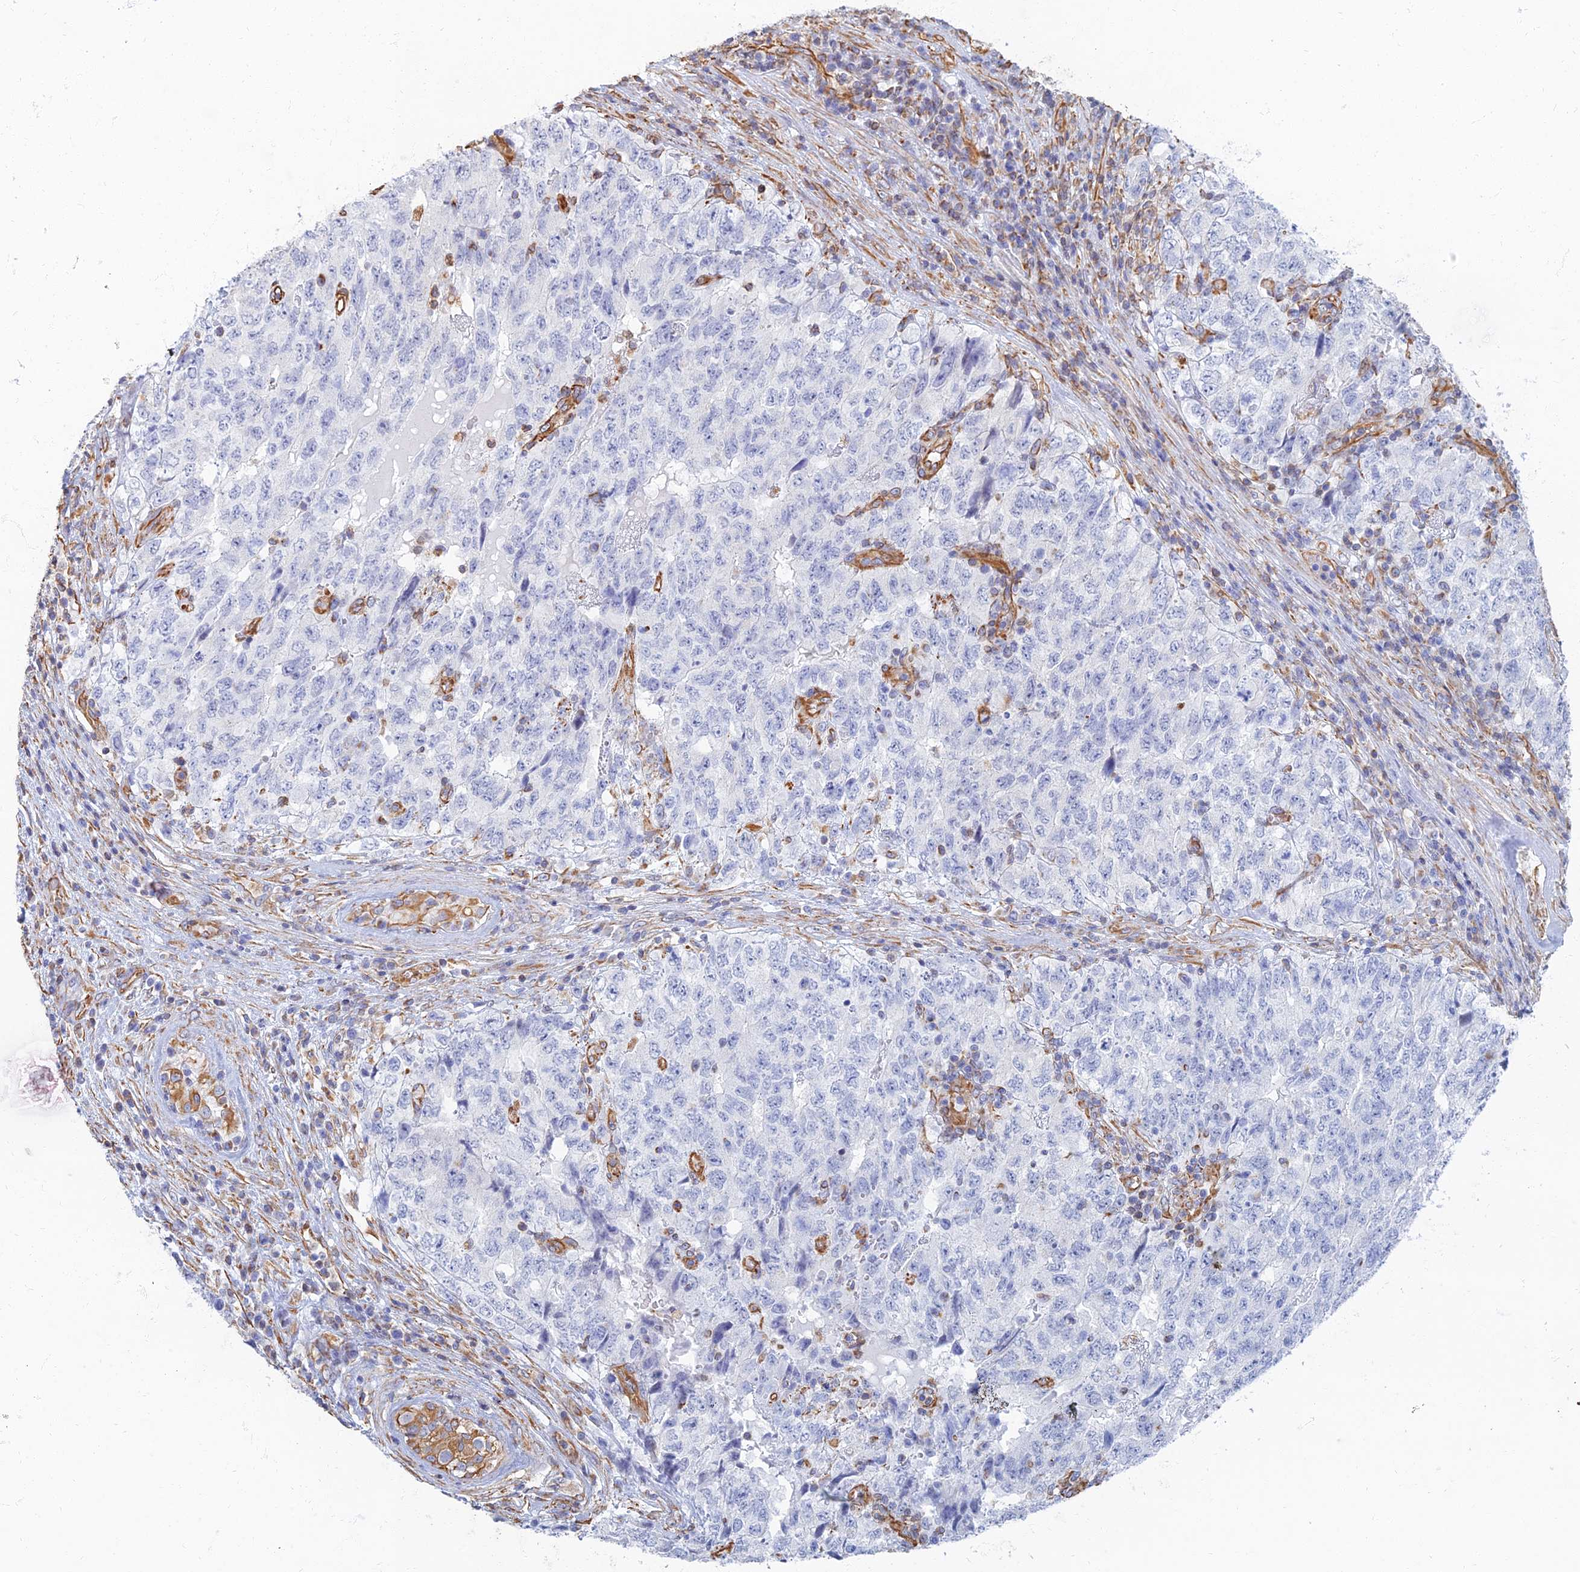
{"staining": {"intensity": "negative", "quantity": "none", "location": "none"}, "tissue": "testis cancer", "cell_type": "Tumor cells", "image_type": "cancer", "snomed": [{"axis": "morphology", "description": "Carcinoma, Embryonal, NOS"}, {"axis": "topography", "description": "Testis"}], "caption": "The immunohistochemistry histopathology image has no significant staining in tumor cells of testis cancer tissue.", "gene": "RMC1", "patient": {"sex": "male", "age": 34}}